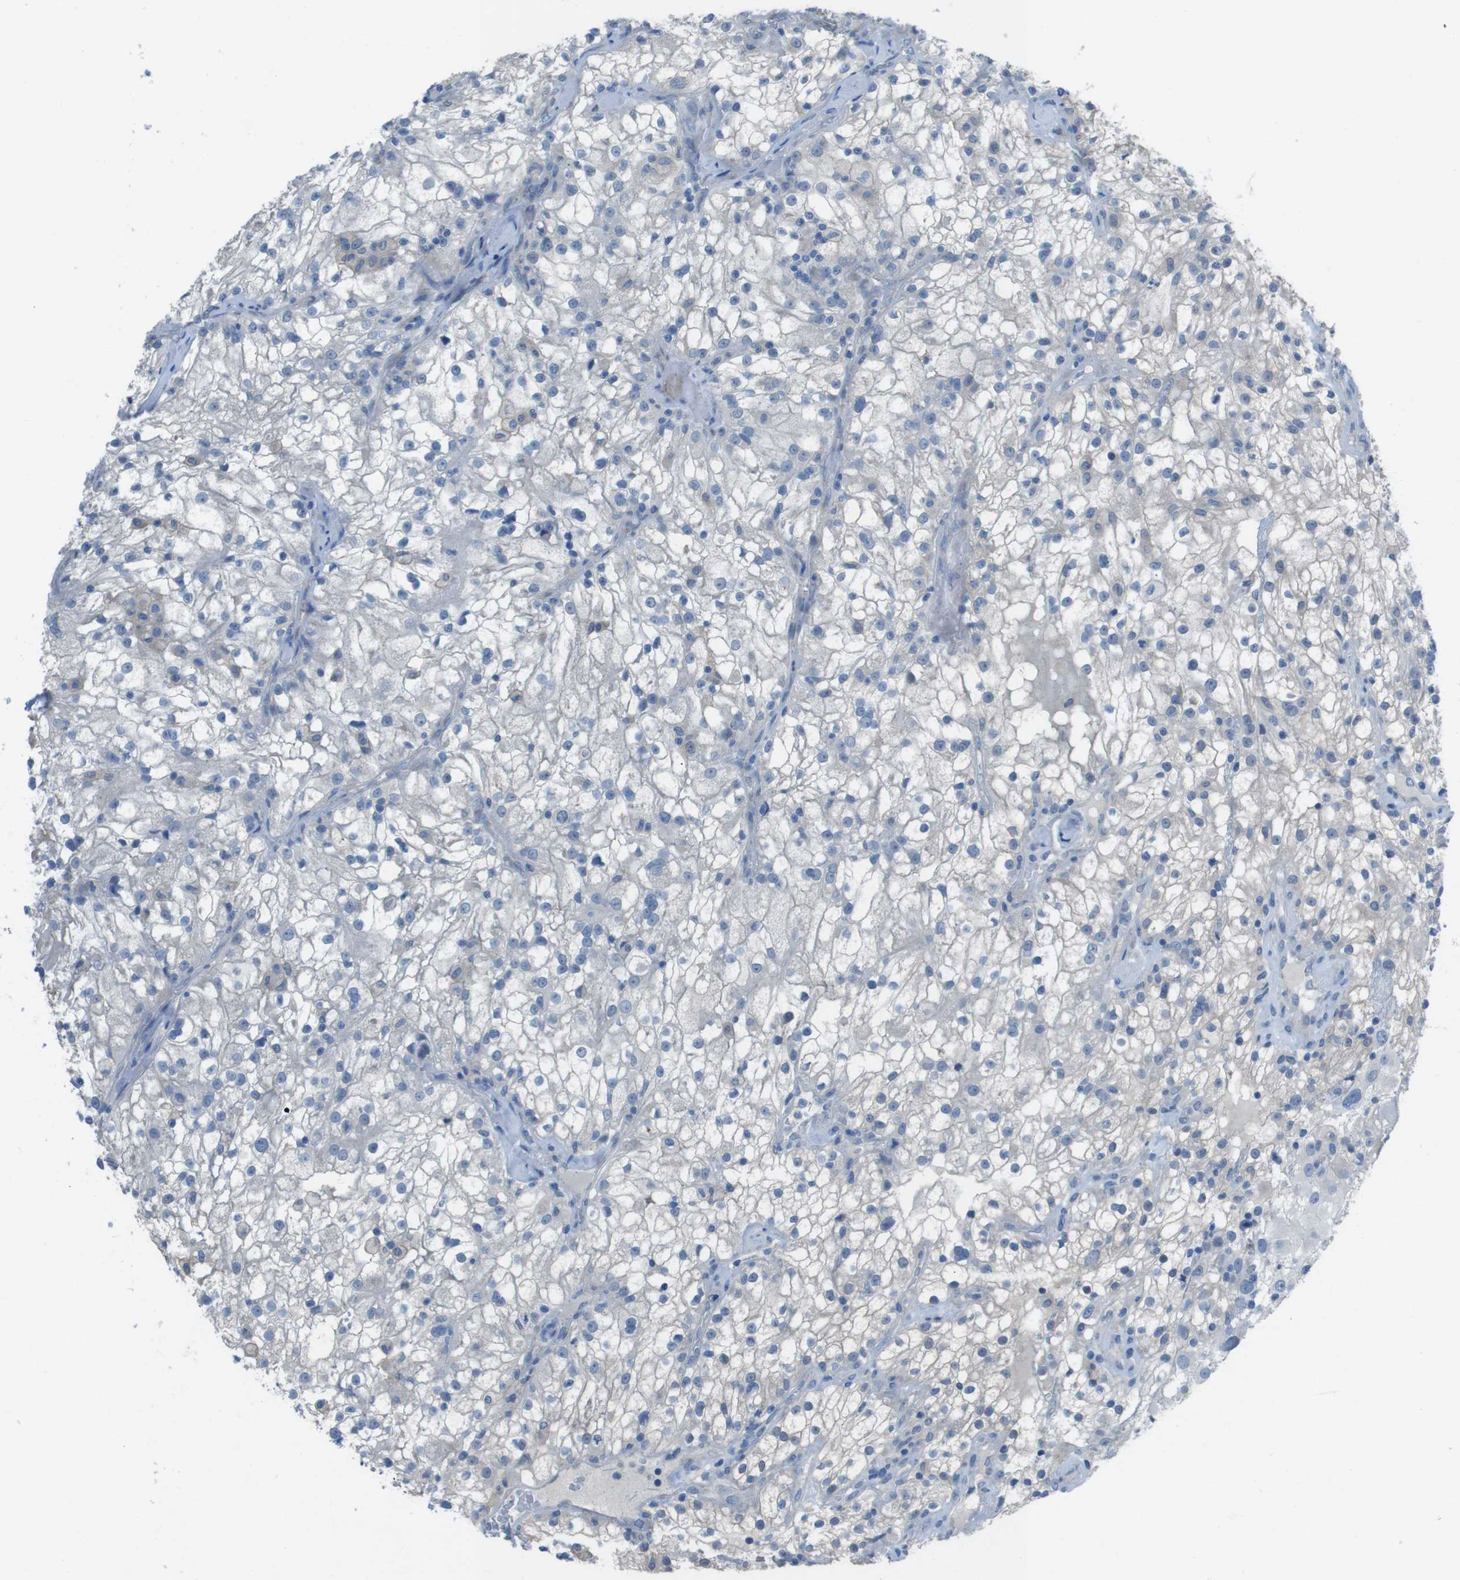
{"staining": {"intensity": "negative", "quantity": "none", "location": "none"}, "tissue": "renal cancer", "cell_type": "Tumor cells", "image_type": "cancer", "snomed": [{"axis": "morphology", "description": "Adenocarcinoma, NOS"}, {"axis": "topography", "description": "Kidney"}], "caption": "Human renal adenocarcinoma stained for a protein using immunohistochemistry shows no positivity in tumor cells.", "gene": "CYP2C8", "patient": {"sex": "female", "age": 52}}